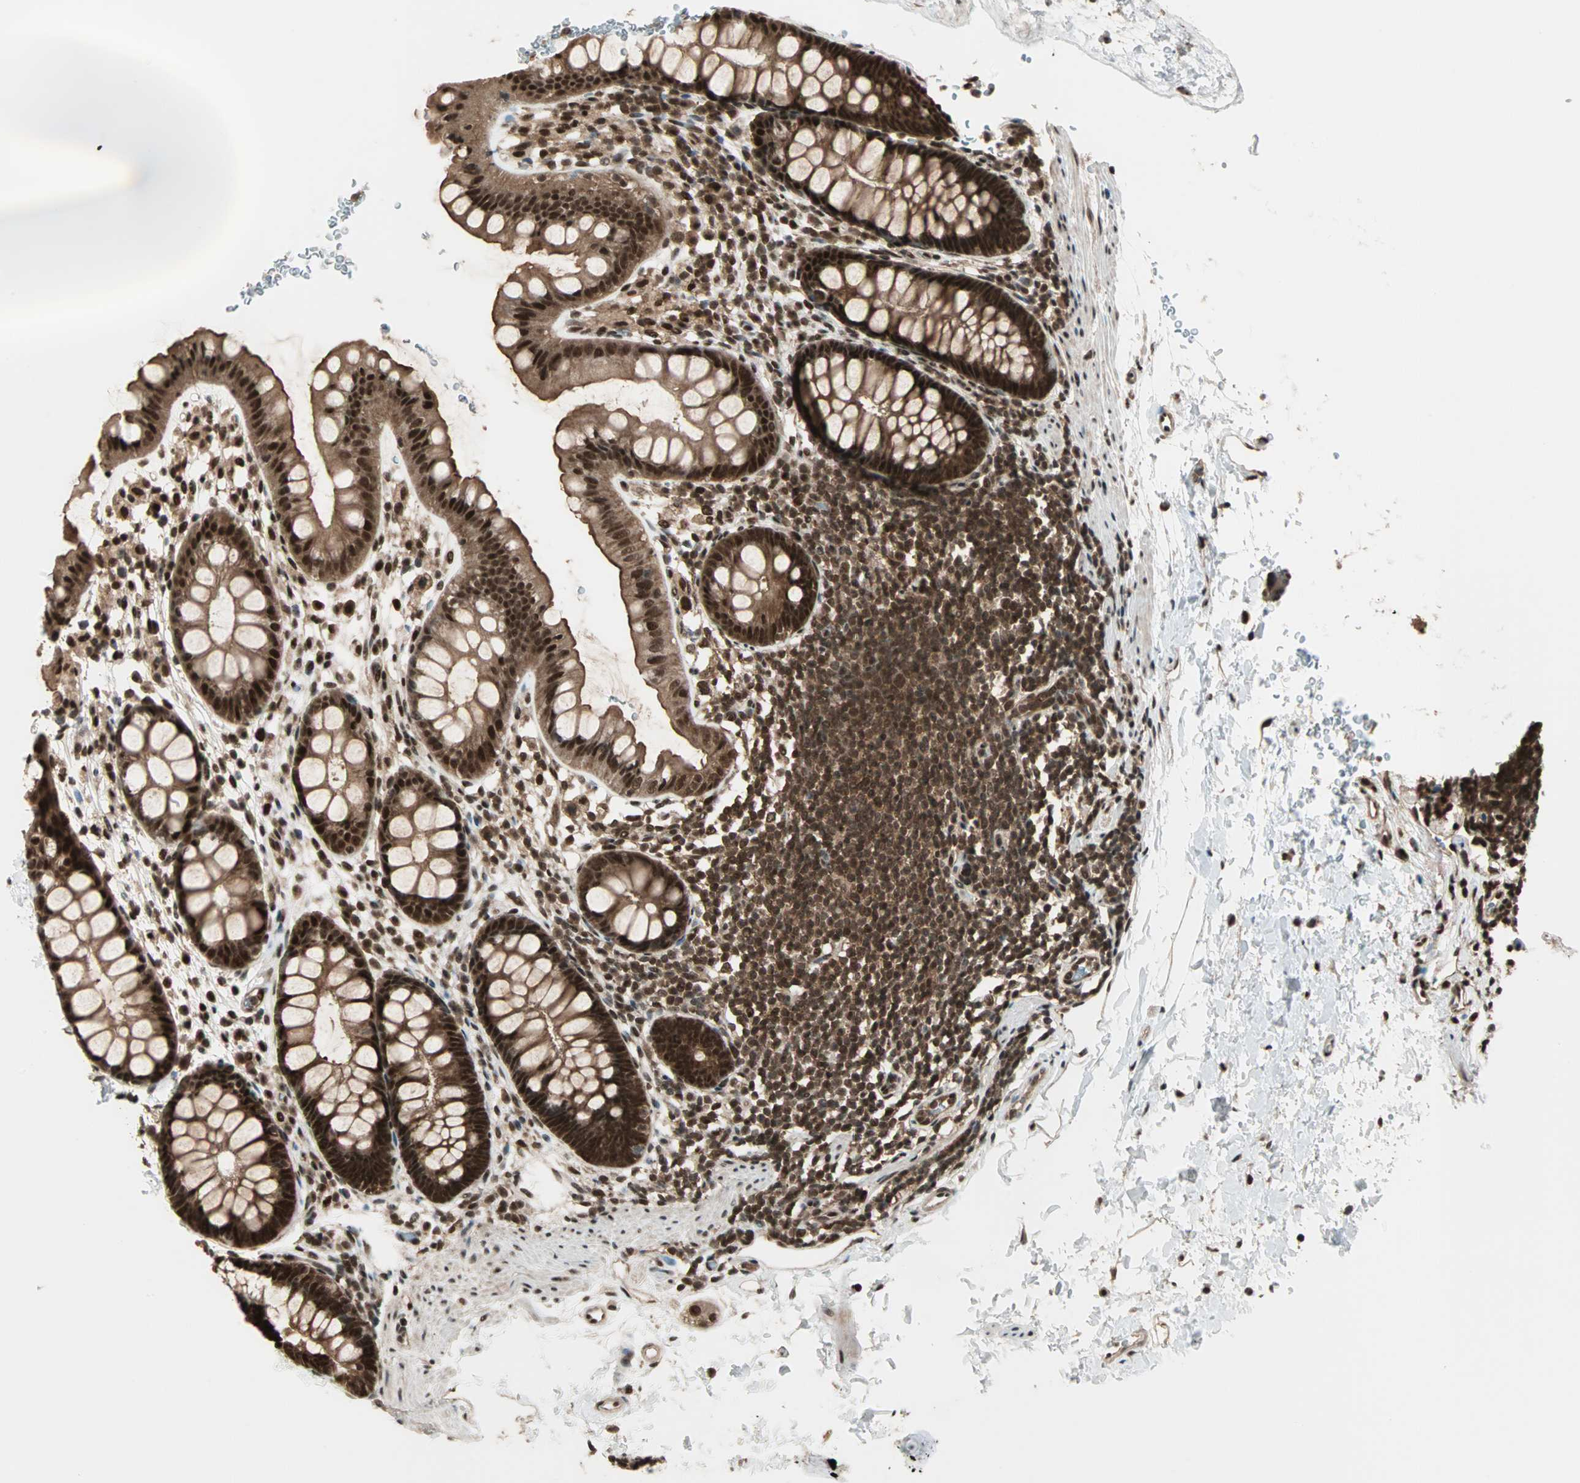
{"staining": {"intensity": "strong", "quantity": ">75%", "location": "cytoplasmic/membranous,nuclear"}, "tissue": "rectum", "cell_type": "Glandular cells", "image_type": "normal", "snomed": [{"axis": "morphology", "description": "Normal tissue, NOS"}, {"axis": "topography", "description": "Rectum"}], "caption": "This image exhibits immunohistochemistry staining of normal human rectum, with high strong cytoplasmic/membranous,nuclear expression in about >75% of glandular cells.", "gene": "ZNF44", "patient": {"sex": "female", "age": 24}}